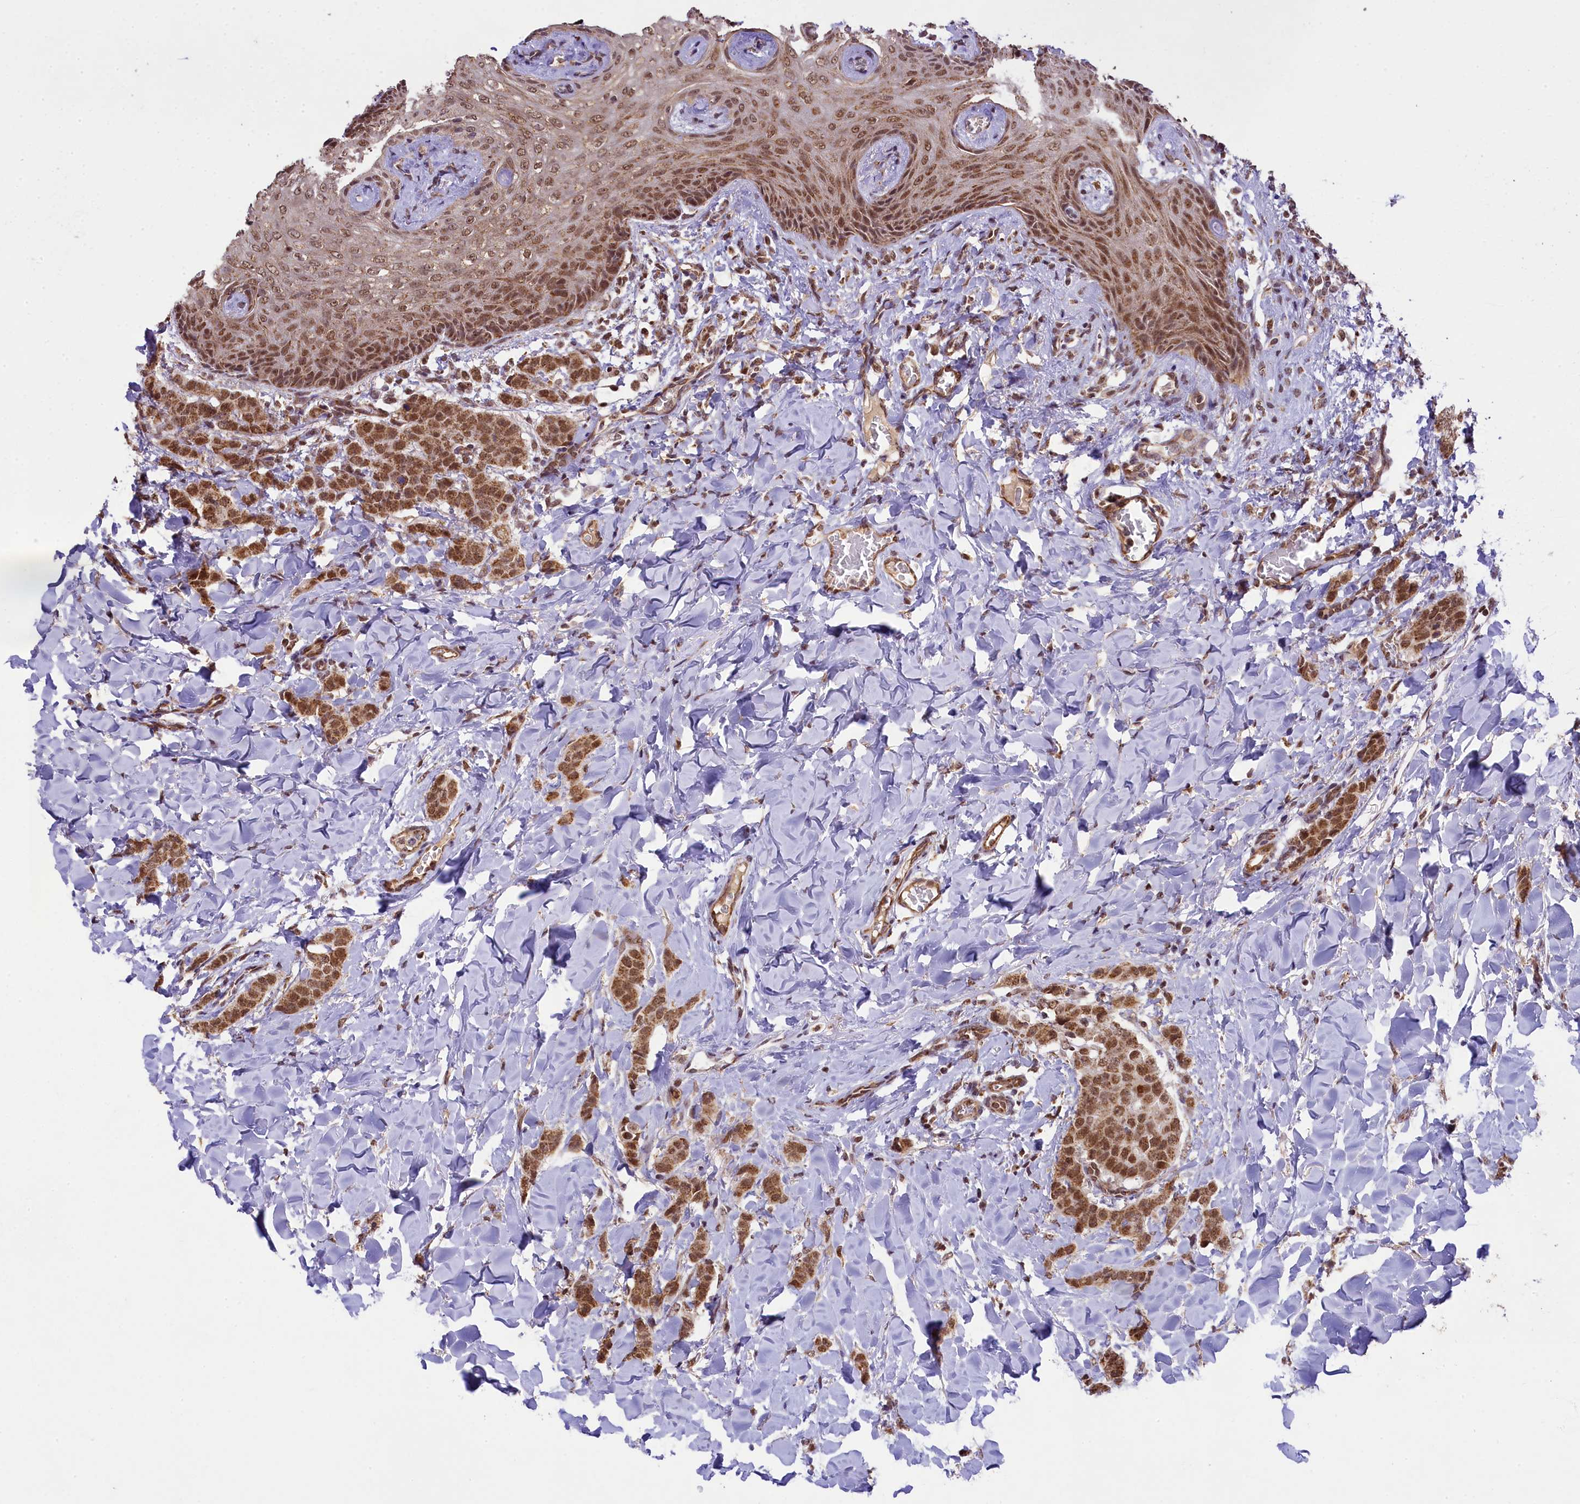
{"staining": {"intensity": "moderate", "quantity": ">75%", "location": "cytoplasmic/membranous,nuclear"}, "tissue": "breast cancer", "cell_type": "Tumor cells", "image_type": "cancer", "snomed": [{"axis": "morphology", "description": "Duct carcinoma"}, {"axis": "topography", "description": "Breast"}], "caption": "Protein staining by IHC demonstrates moderate cytoplasmic/membranous and nuclear expression in about >75% of tumor cells in breast cancer.", "gene": "PAF1", "patient": {"sex": "female", "age": 40}}